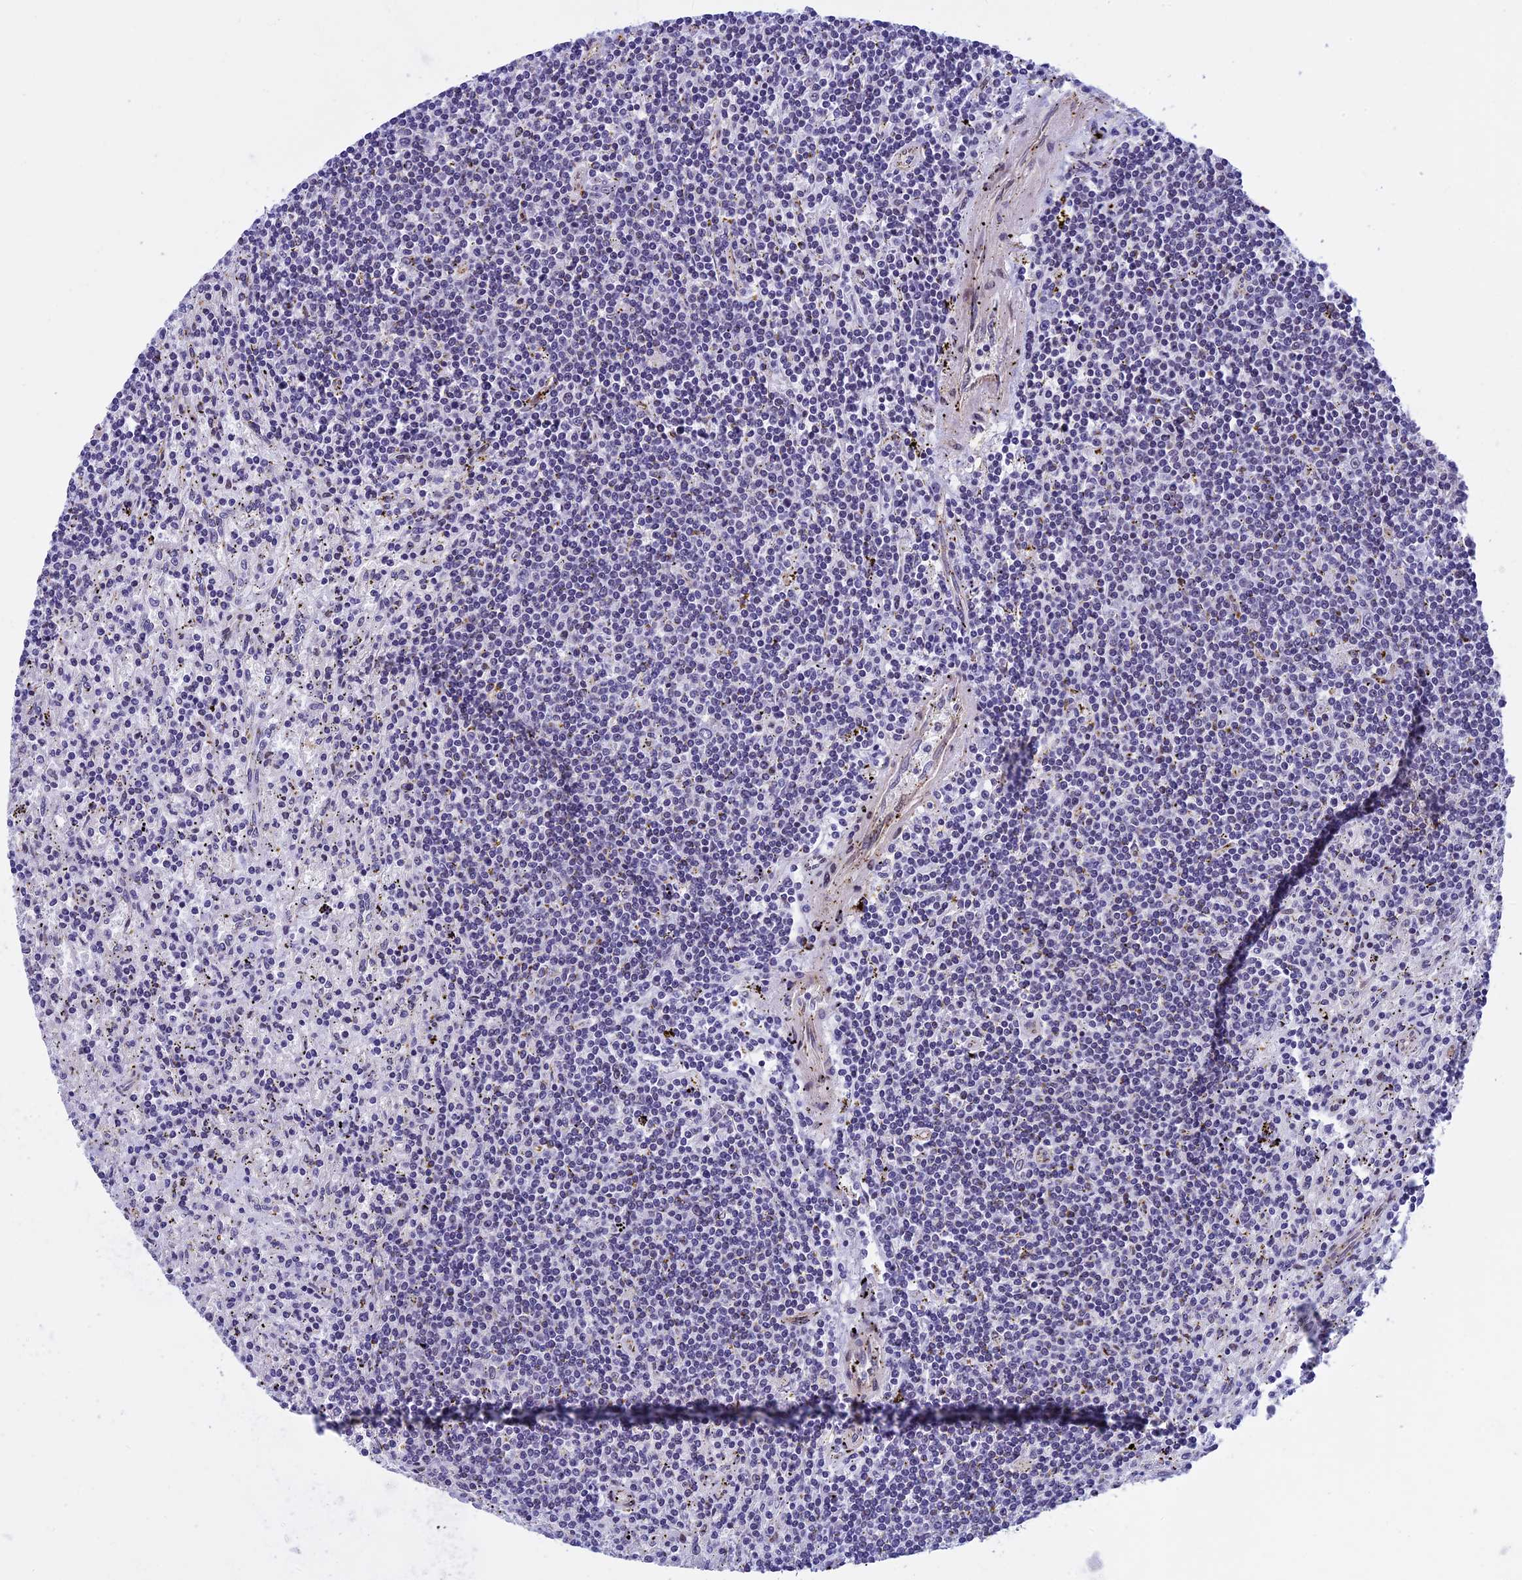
{"staining": {"intensity": "weak", "quantity": "<25%", "location": "nuclear"}, "tissue": "lymphoma", "cell_type": "Tumor cells", "image_type": "cancer", "snomed": [{"axis": "morphology", "description": "Malignant lymphoma, non-Hodgkin's type, Low grade"}, {"axis": "topography", "description": "Spleen"}], "caption": "There is no significant staining in tumor cells of low-grade malignant lymphoma, non-Hodgkin's type.", "gene": "NIPBL", "patient": {"sex": "male", "age": 76}}